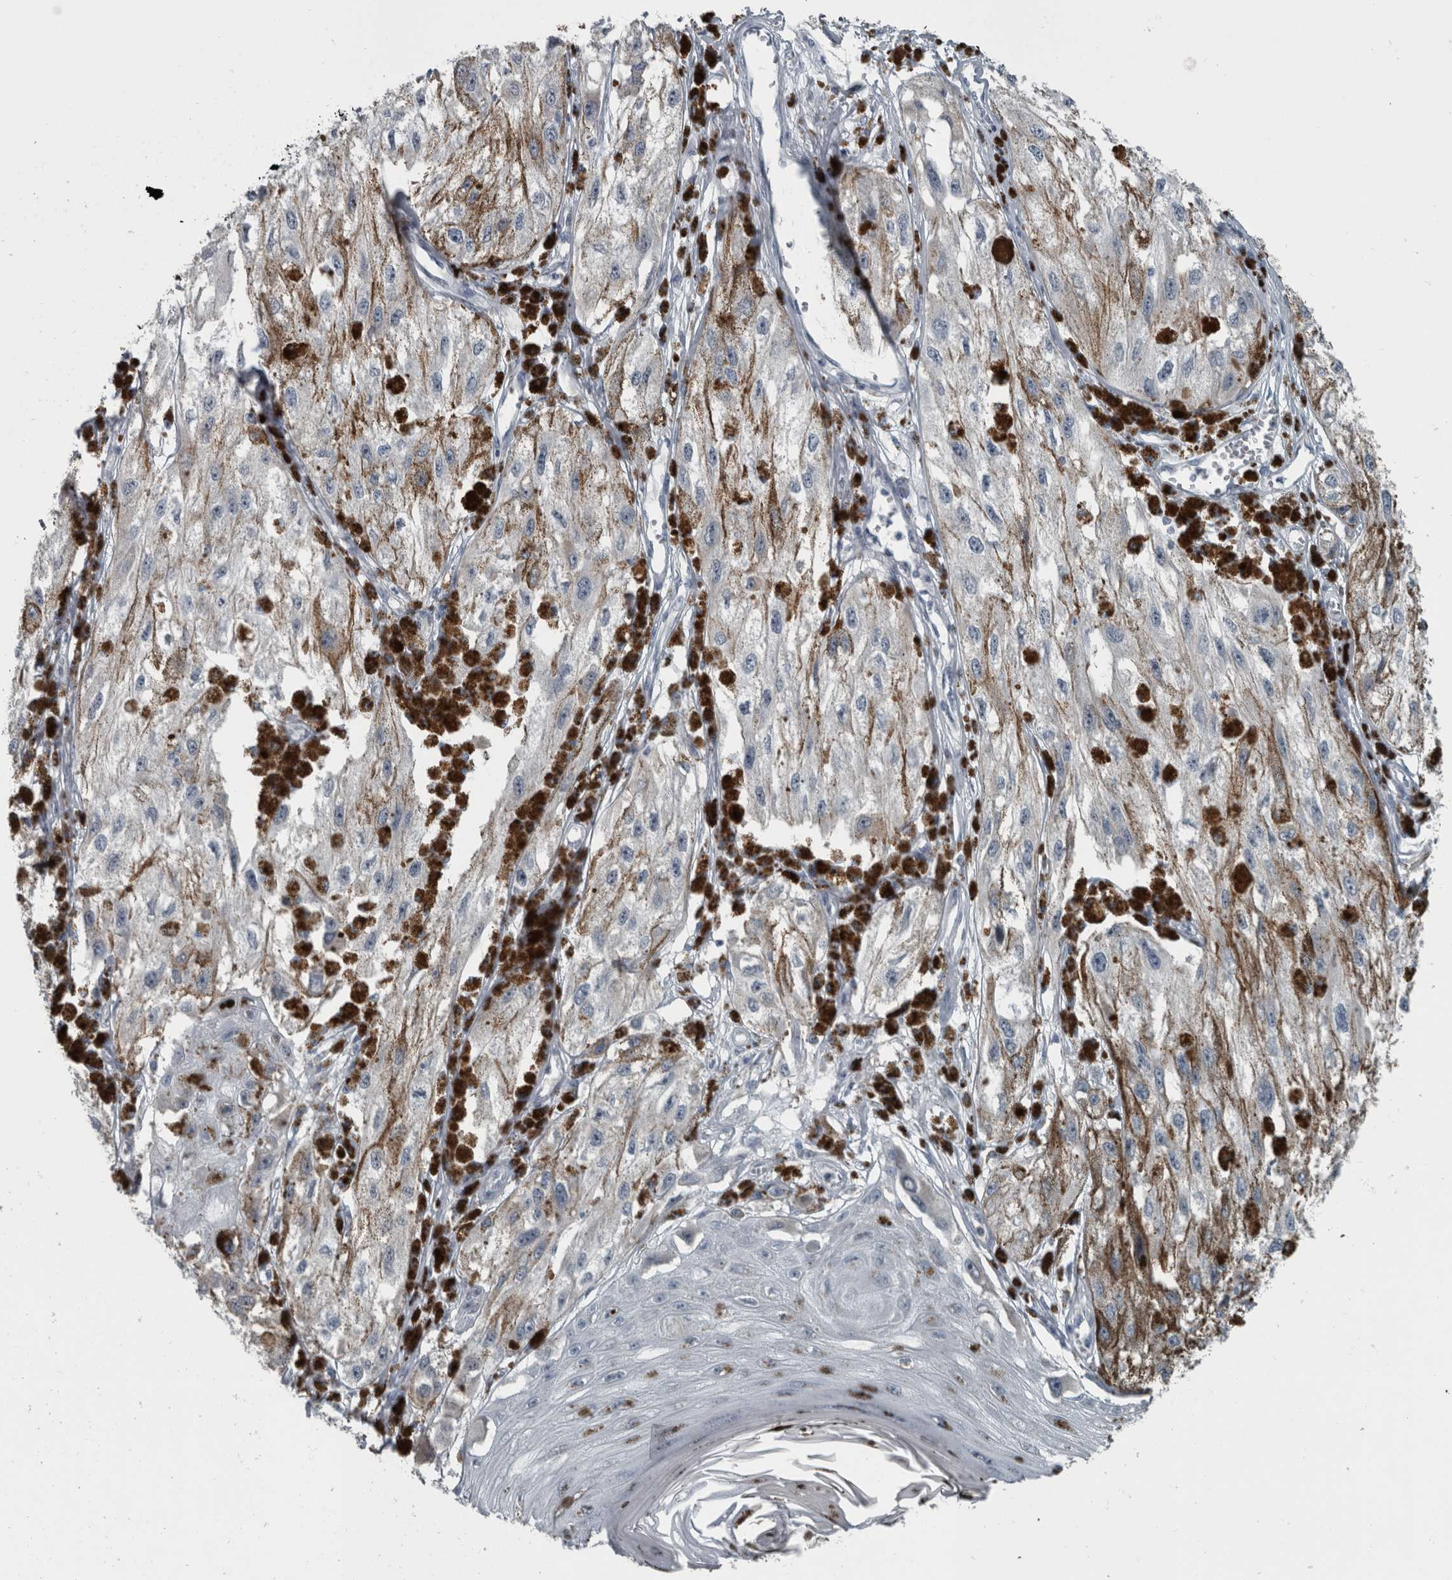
{"staining": {"intensity": "negative", "quantity": "none", "location": "none"}, "tissue": "melanoma", "cell_type": "Tumor cells", "image_type": "cancer", "snomed": [{"axis": "morphology", "description": "Malignant melanoma, NOS"}, {"axis": "topography", "description": "Skin"}], "caption": "Malignant melanoma was stained to show a protein in brown. There is no significant expression in tumor cells.", "gene": "KRT20", "patient": {"sex": "male", "age": 88}}